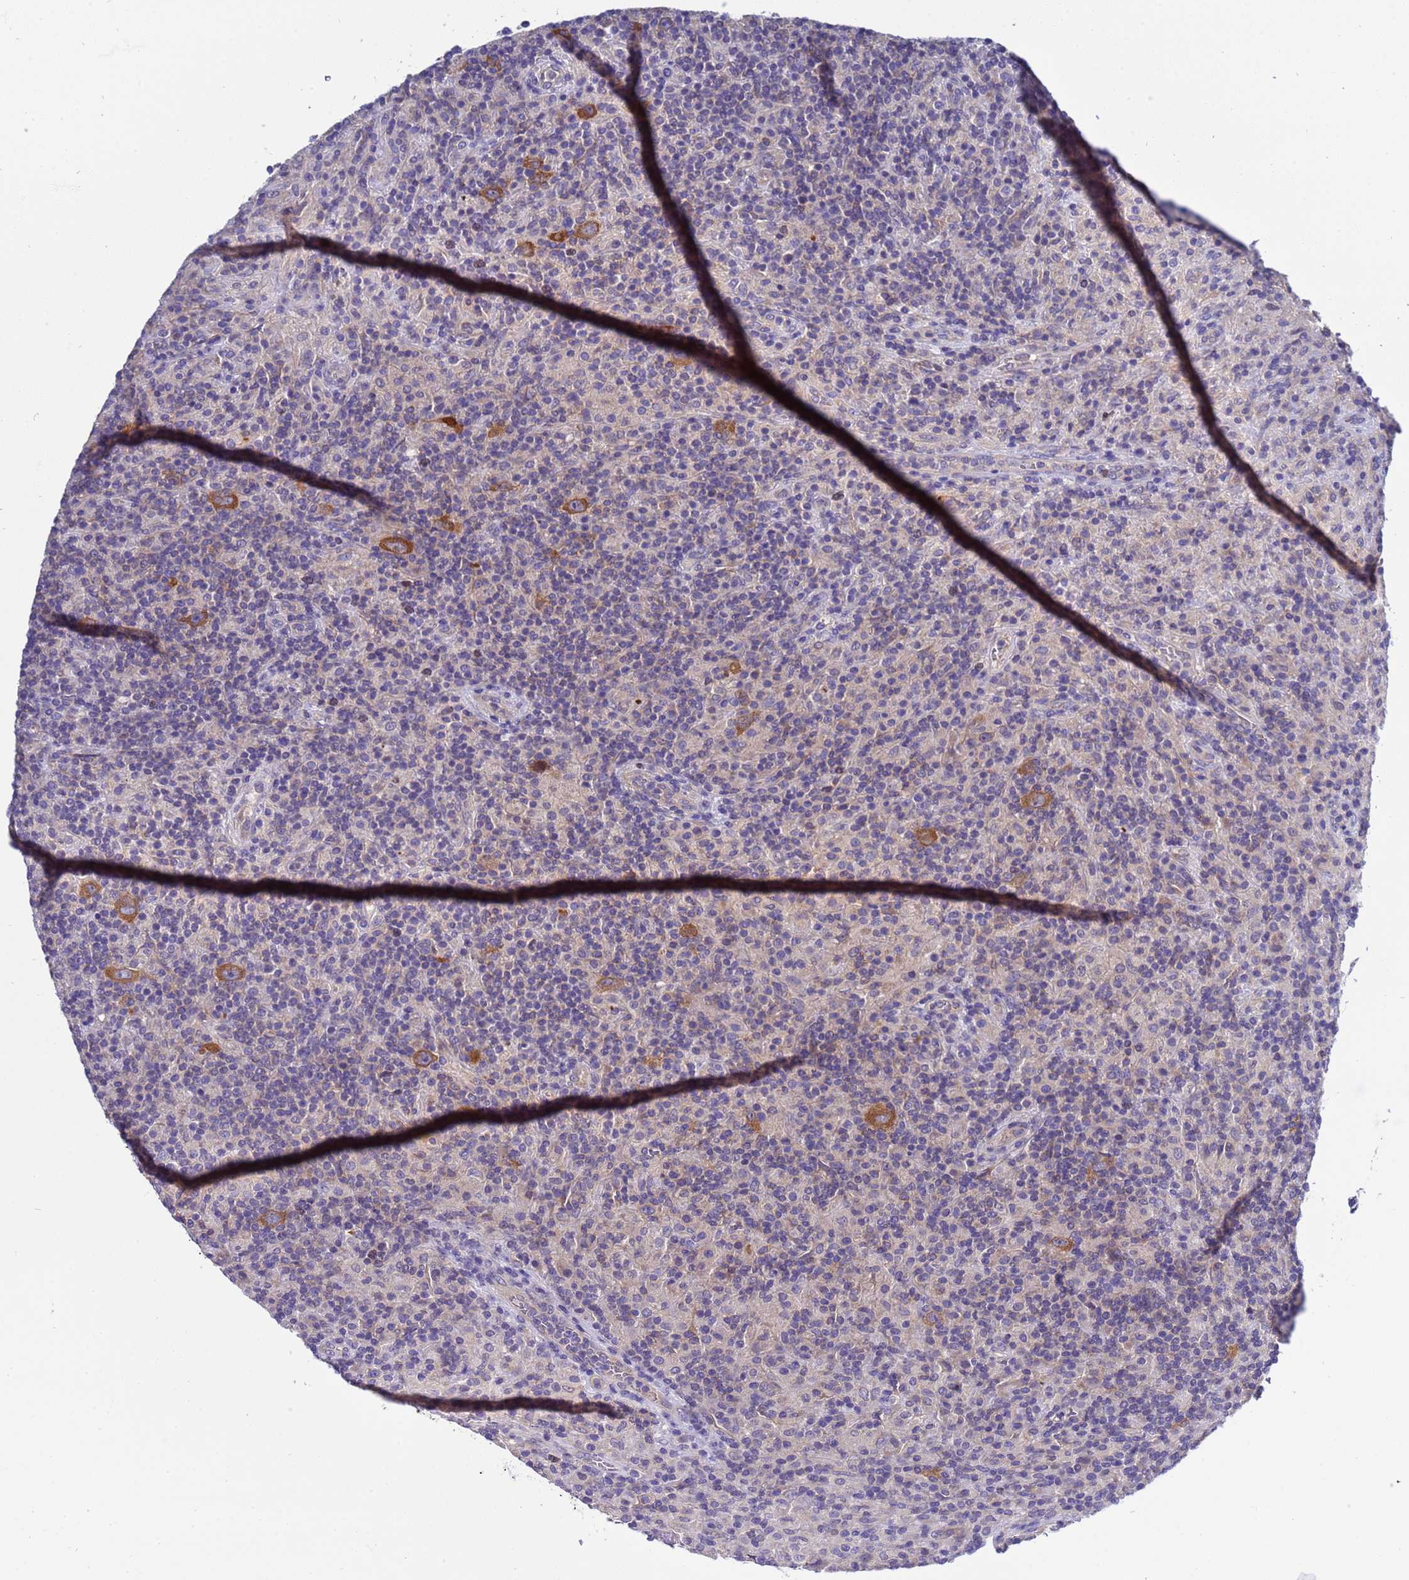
{"staining": {"intensity": "moderate", "quantity": ">75%", "location": "cytoplasmic/membranous"}, "tissue": "lymphoma", "cell_type": "Tumor cells", "image_type": "cancer", "snomed": [{"axis": "morphology", "description": "Hodgkin's disease, NOS"}, {"axis": "topography", "description": "Lymph node"}], "caption": "Human lymphoma stained with a protein marker reveals moderate staining in tumor cells.", "gene": "RC3H2", "patient": {"sex": "male", "age": 70}}